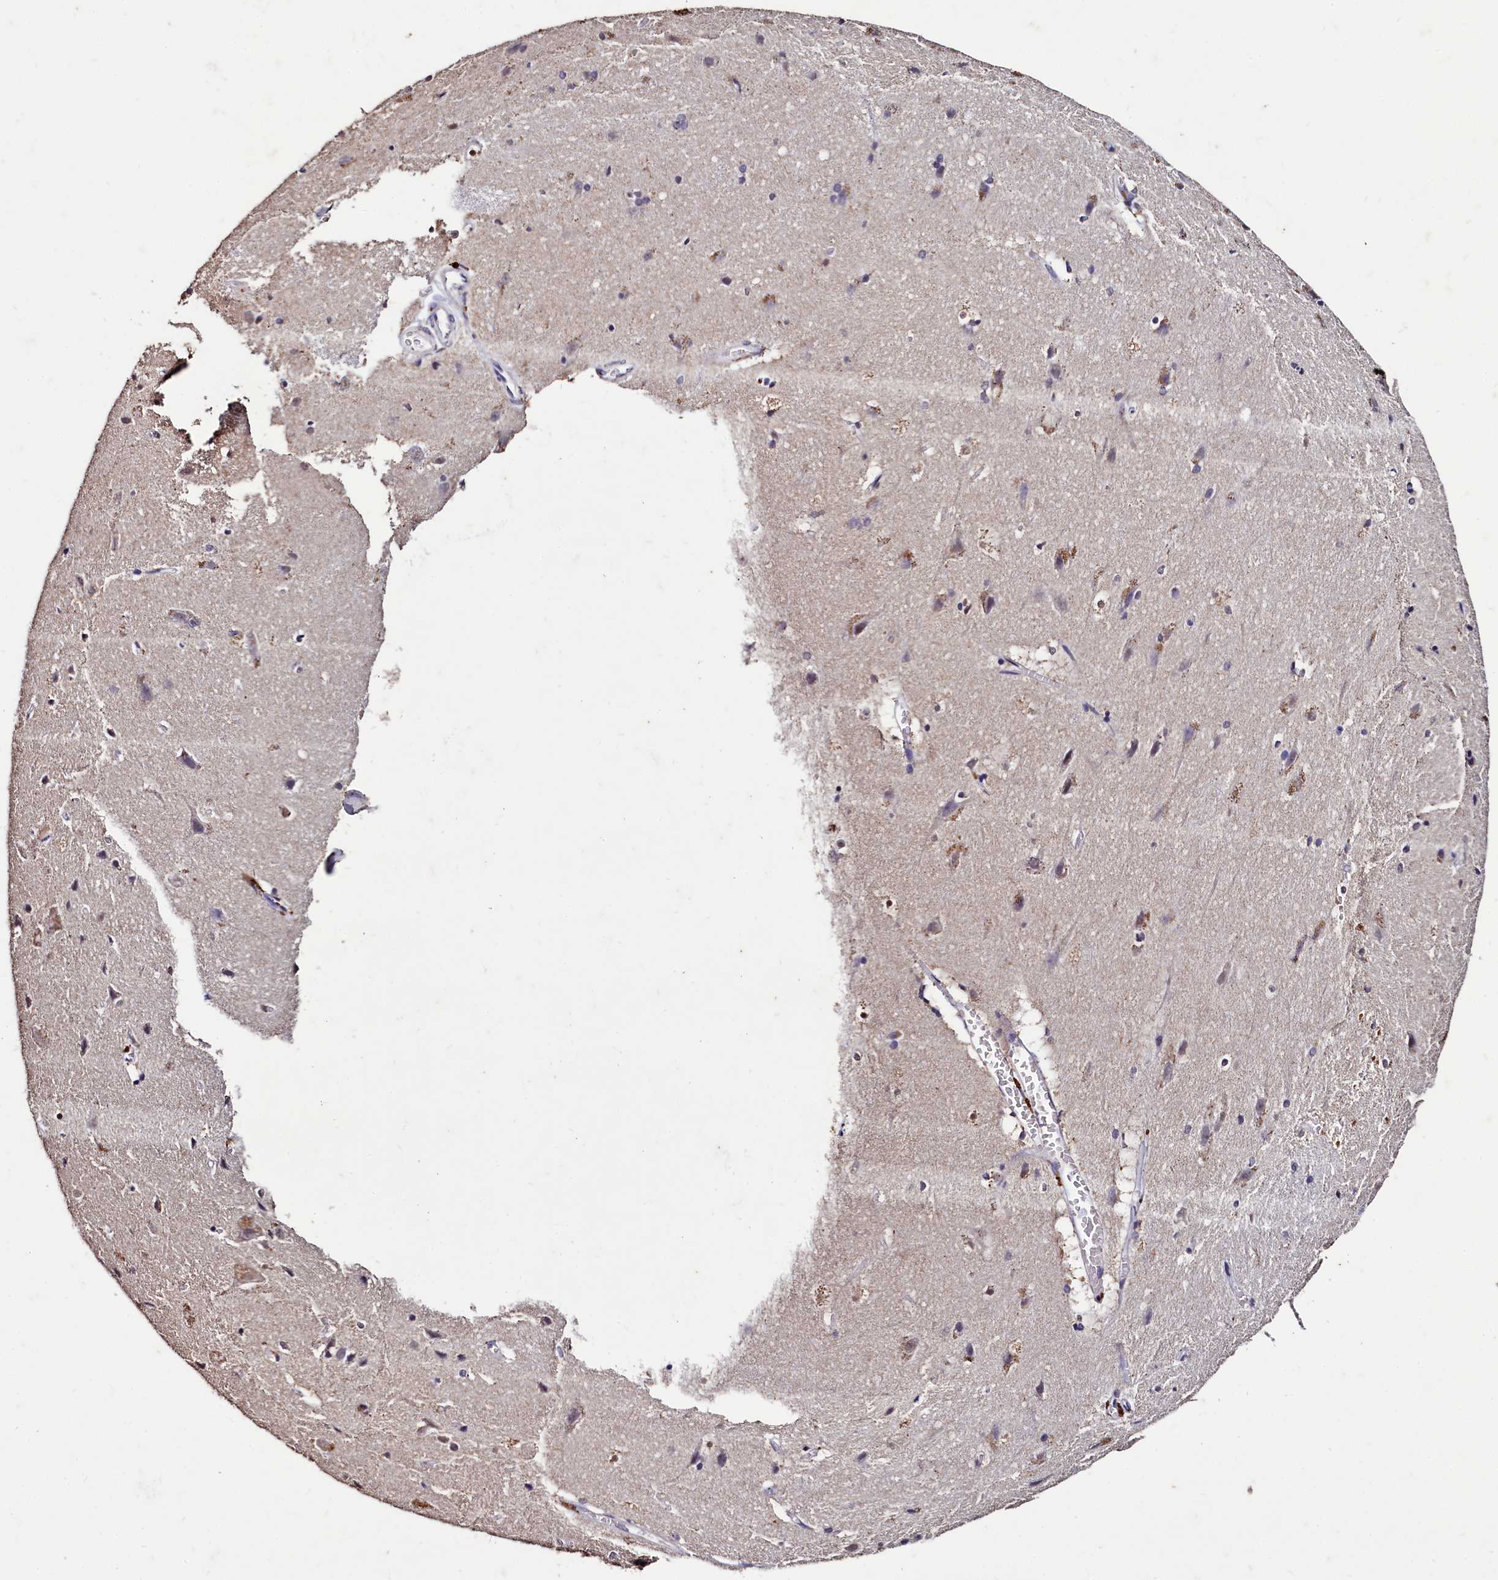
{"staining": {"intensity": "negative", "quantity": "none", "location": "none"}, "tissue": "cerebral cortex", "cell_type": "Endothelial cells", "image_type": "normal", "snomed": [{"axis": "morphology", "description": "Normal tissue, NOS"}, {"axis": "topography", "description": "Cerebral cortex"}], "caption": "Endothelial cells show no significant expression in normal cerebral cortex. (DAB immunohistochemistry with hematoxylin counter stain).", "gene": "CSTPP1", "patient": {"sex": "male", "age": 54}}